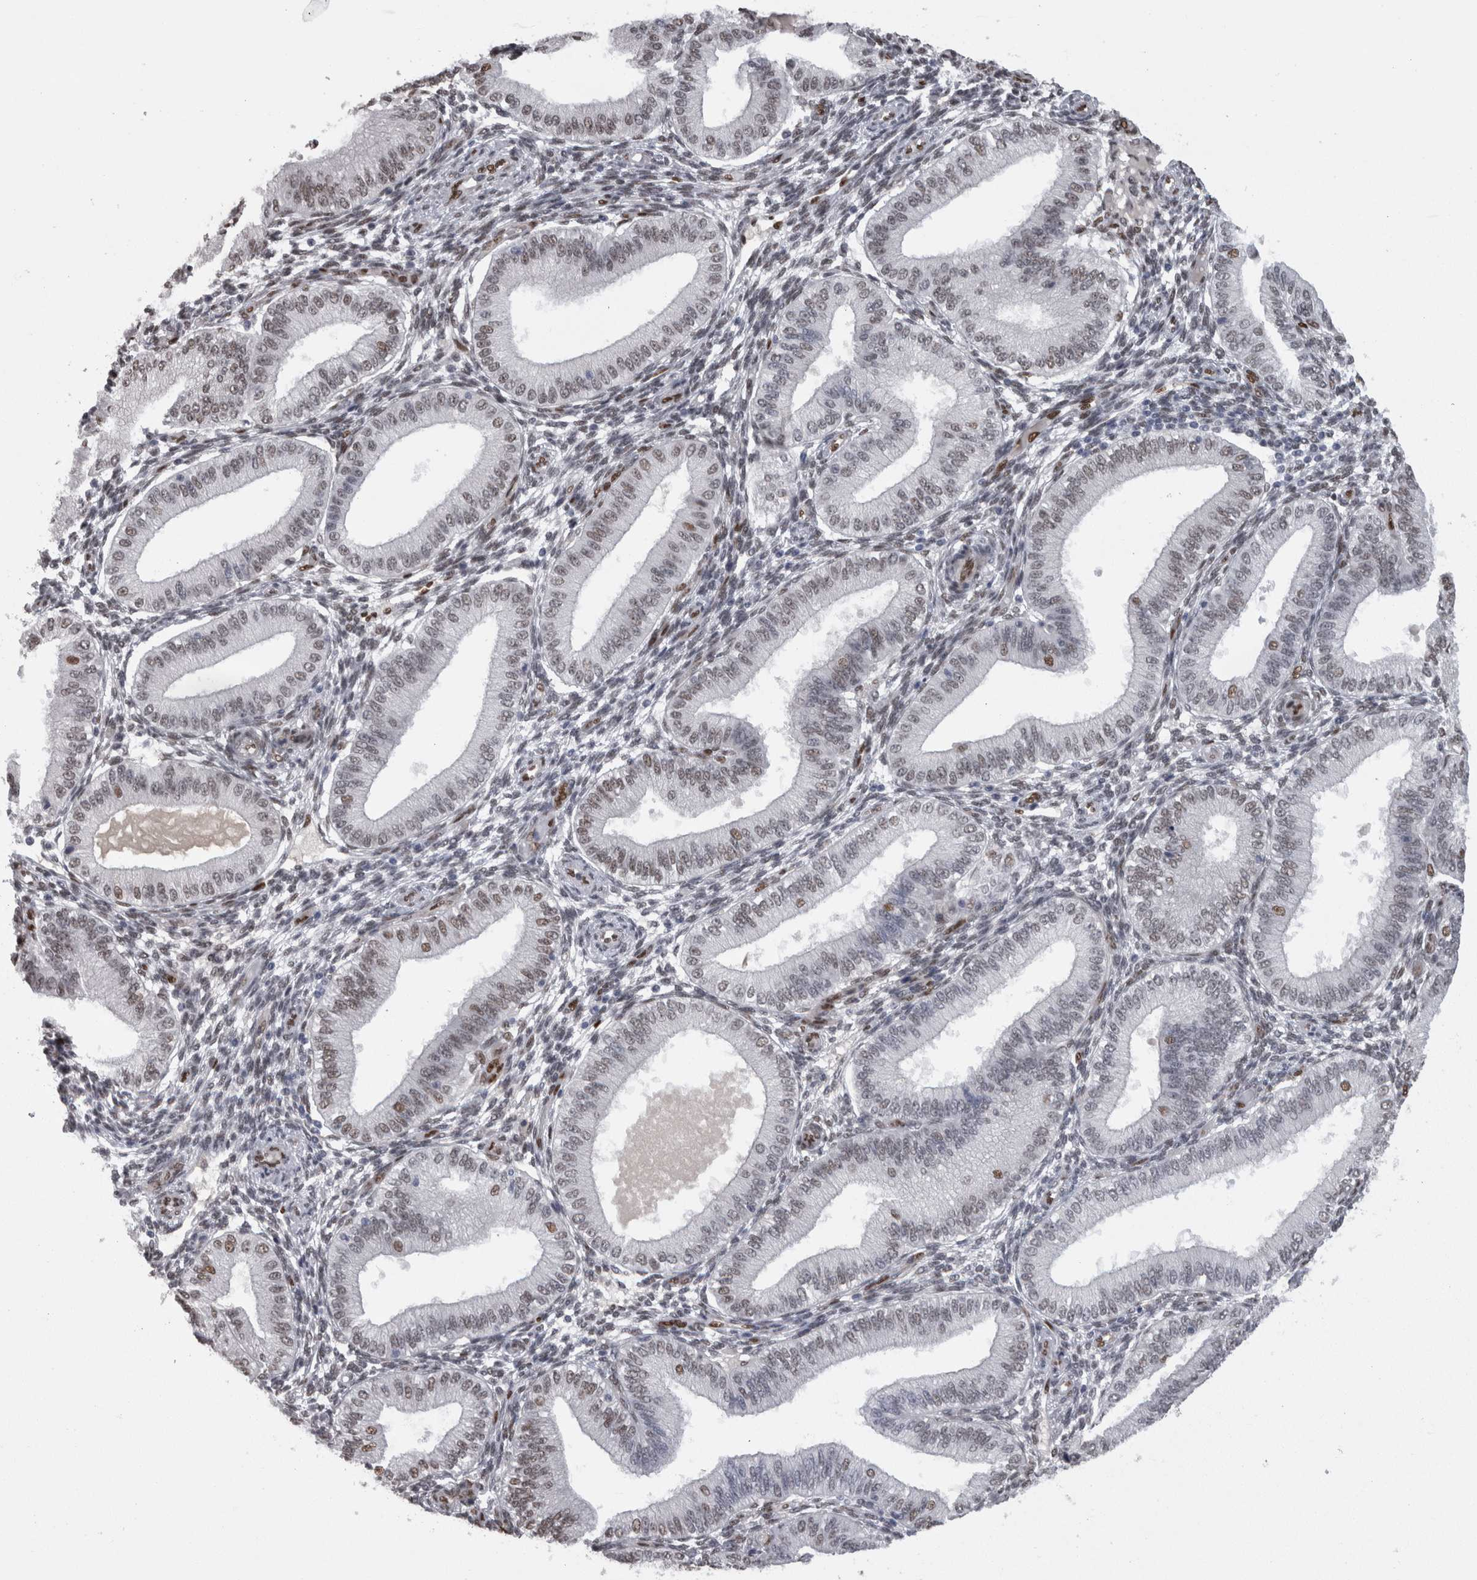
{"staining": {"intensity": "moderate", "quantity": "25%-75%", "location": "nuclear"}, "tissue": "endometrium", "cell_type": "Cells in endometrial stroma", "image_type": "normal", "snomed": [{"axis": "morphology", "description": "Normal tissue, NOS"}, {"axis": "topography", "description": "Endometrium"}], "caption": "Moderate nuclear protein expression is seen in approximately 25%-75% of cells in endometrial stroma in endometrium. Immunohistochemistry stains the protein in brown and the nuclei are stained blue.", "gene": "C1orf54", "patient": {"sex": "female", "age": 39}}